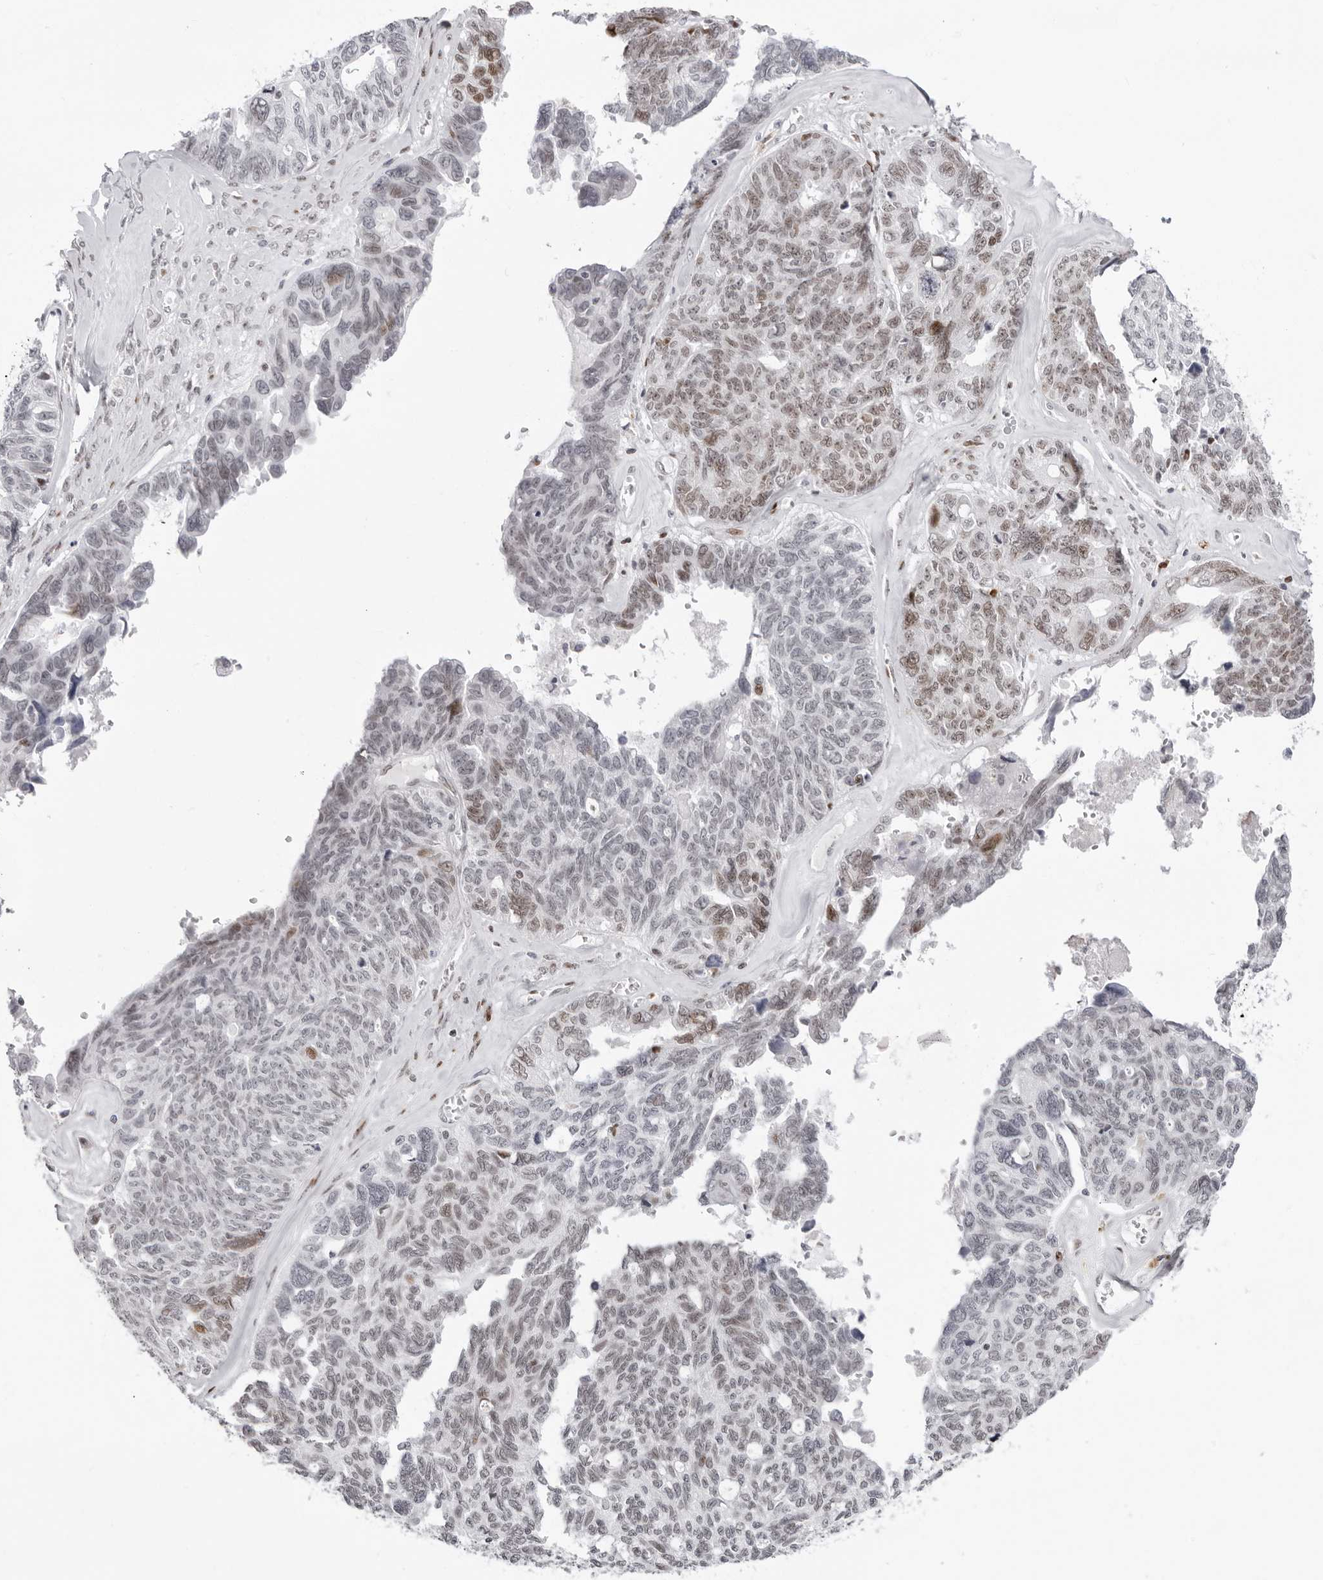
{"staining": {"intensity": "moderate", "quantity": "<25%", "location": "nuclear"}, "tissue": "ovarian cancer", "cell_type": "Tumor cells", "image_type": "cancer", "snomed": [{"axis": "morphology", "description": "Cystadenocarcinoma, serous, NOS"}, {"axis": "topography", "description": "Ovary"}], "caption": "A brown stain labels moderate nuclear staining of a protein in human ovarian serous cystadenocarcinoma tumor cells. (Stains: DAB (3,3'-diaminobenzidine) in brown, nuclei in blue, Microscopy: brightfield microscopy at high magnification).", "gene": "NTPCR", "patient": {"sex": "female", "age": 79}}